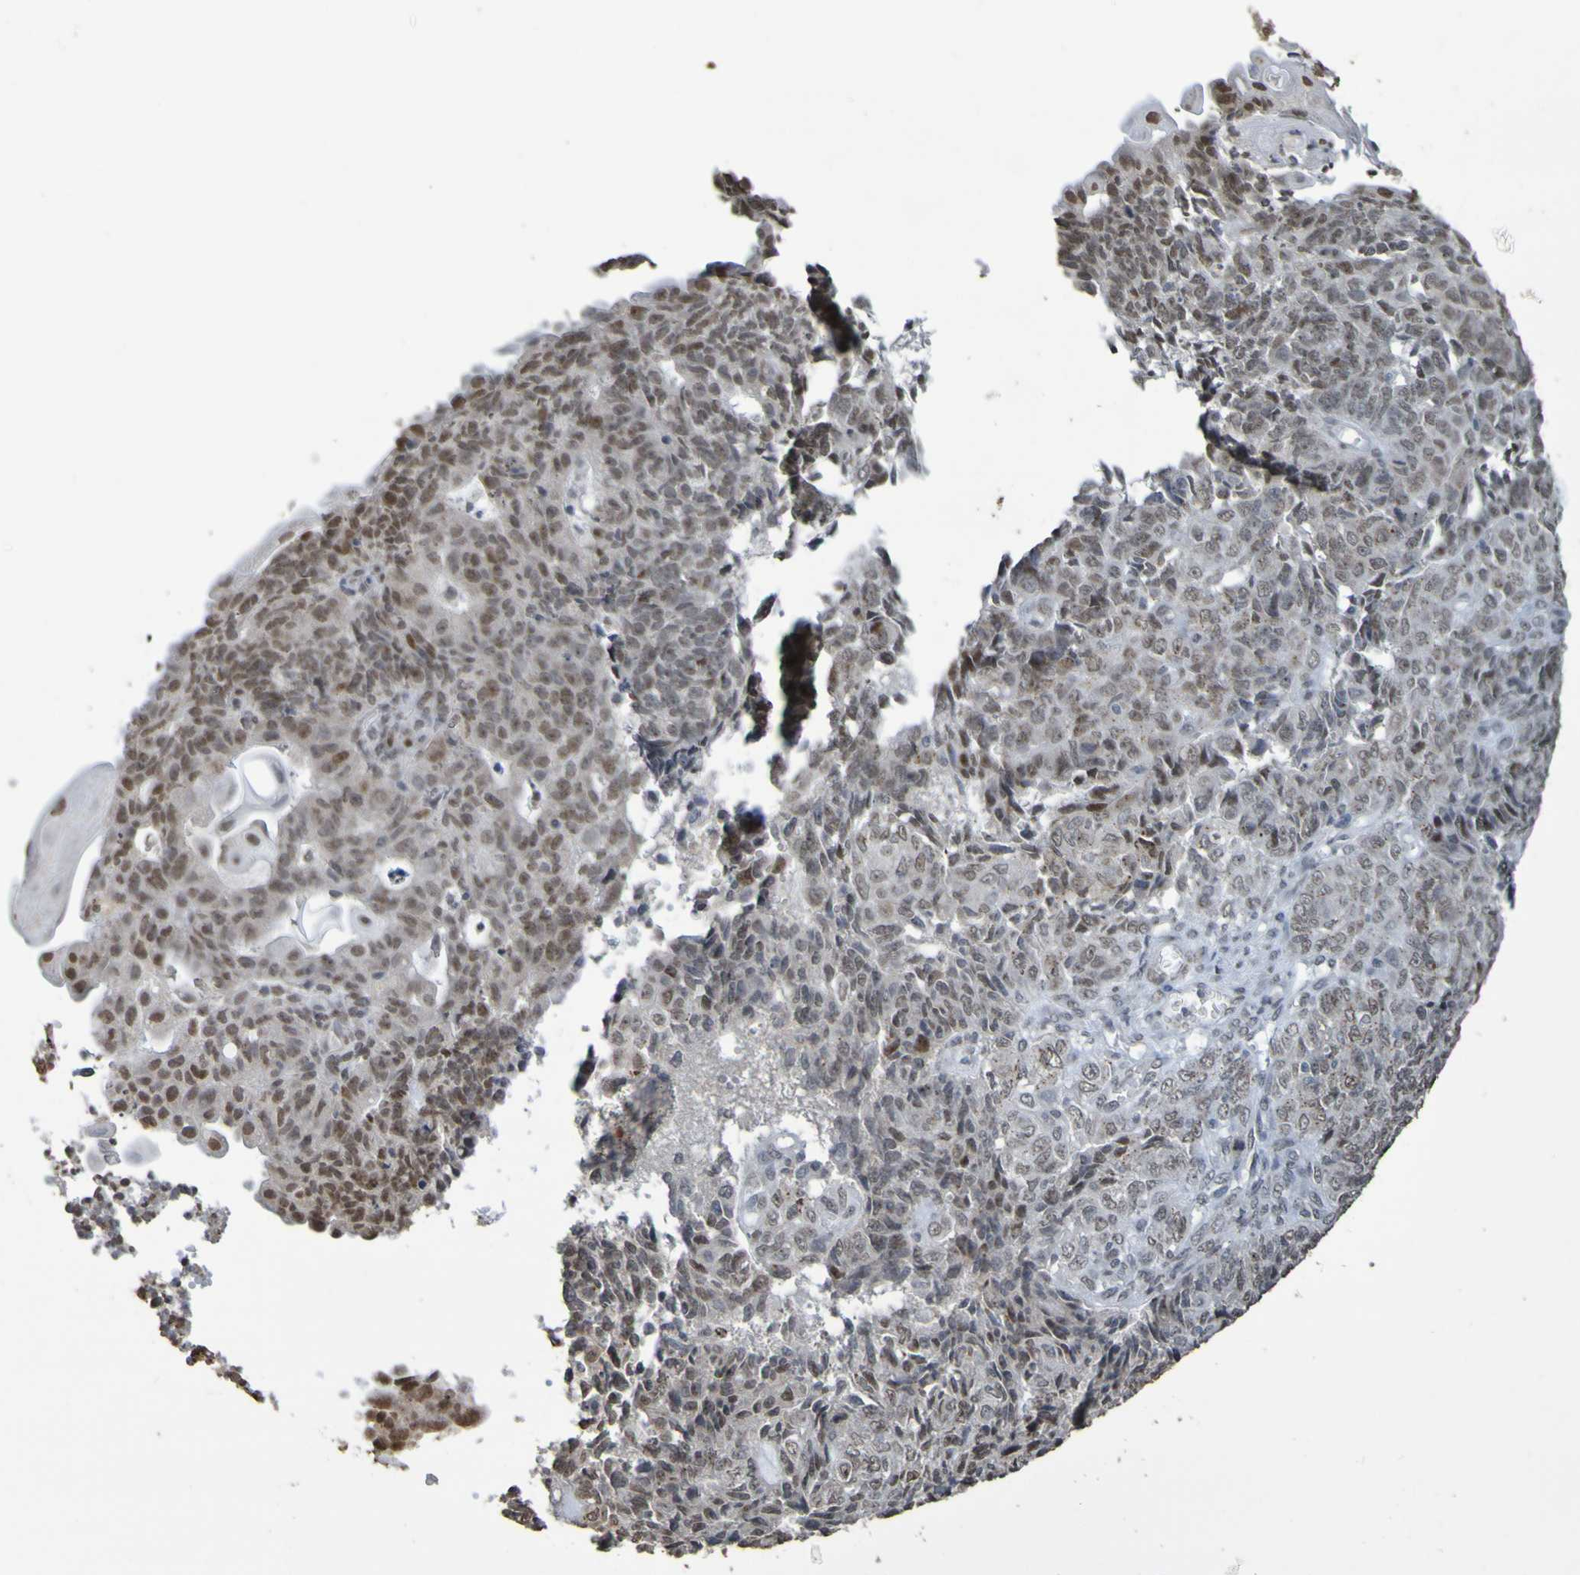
{"staining": {"intensity": "weak", "quantity": ">75%", "location": "nuclear"}, "tissue": "endometrial cancer", "cell_type": "Tumor cells", "image_type": "cancer", "snomed": [{"axis": "morphology", "description": "Adenocarcinoma, NOS"}, {"axis": "topography", "description": "Endometrium"}], "caption": "There is low levels of weak nuclear positivity in tumor cells of endometrial adenocarcinoma, as demonstrated by immunohistochemical staining (brown color).", "gene": "ALKBH2", "patient": {"sex": "female", "age": 32}}